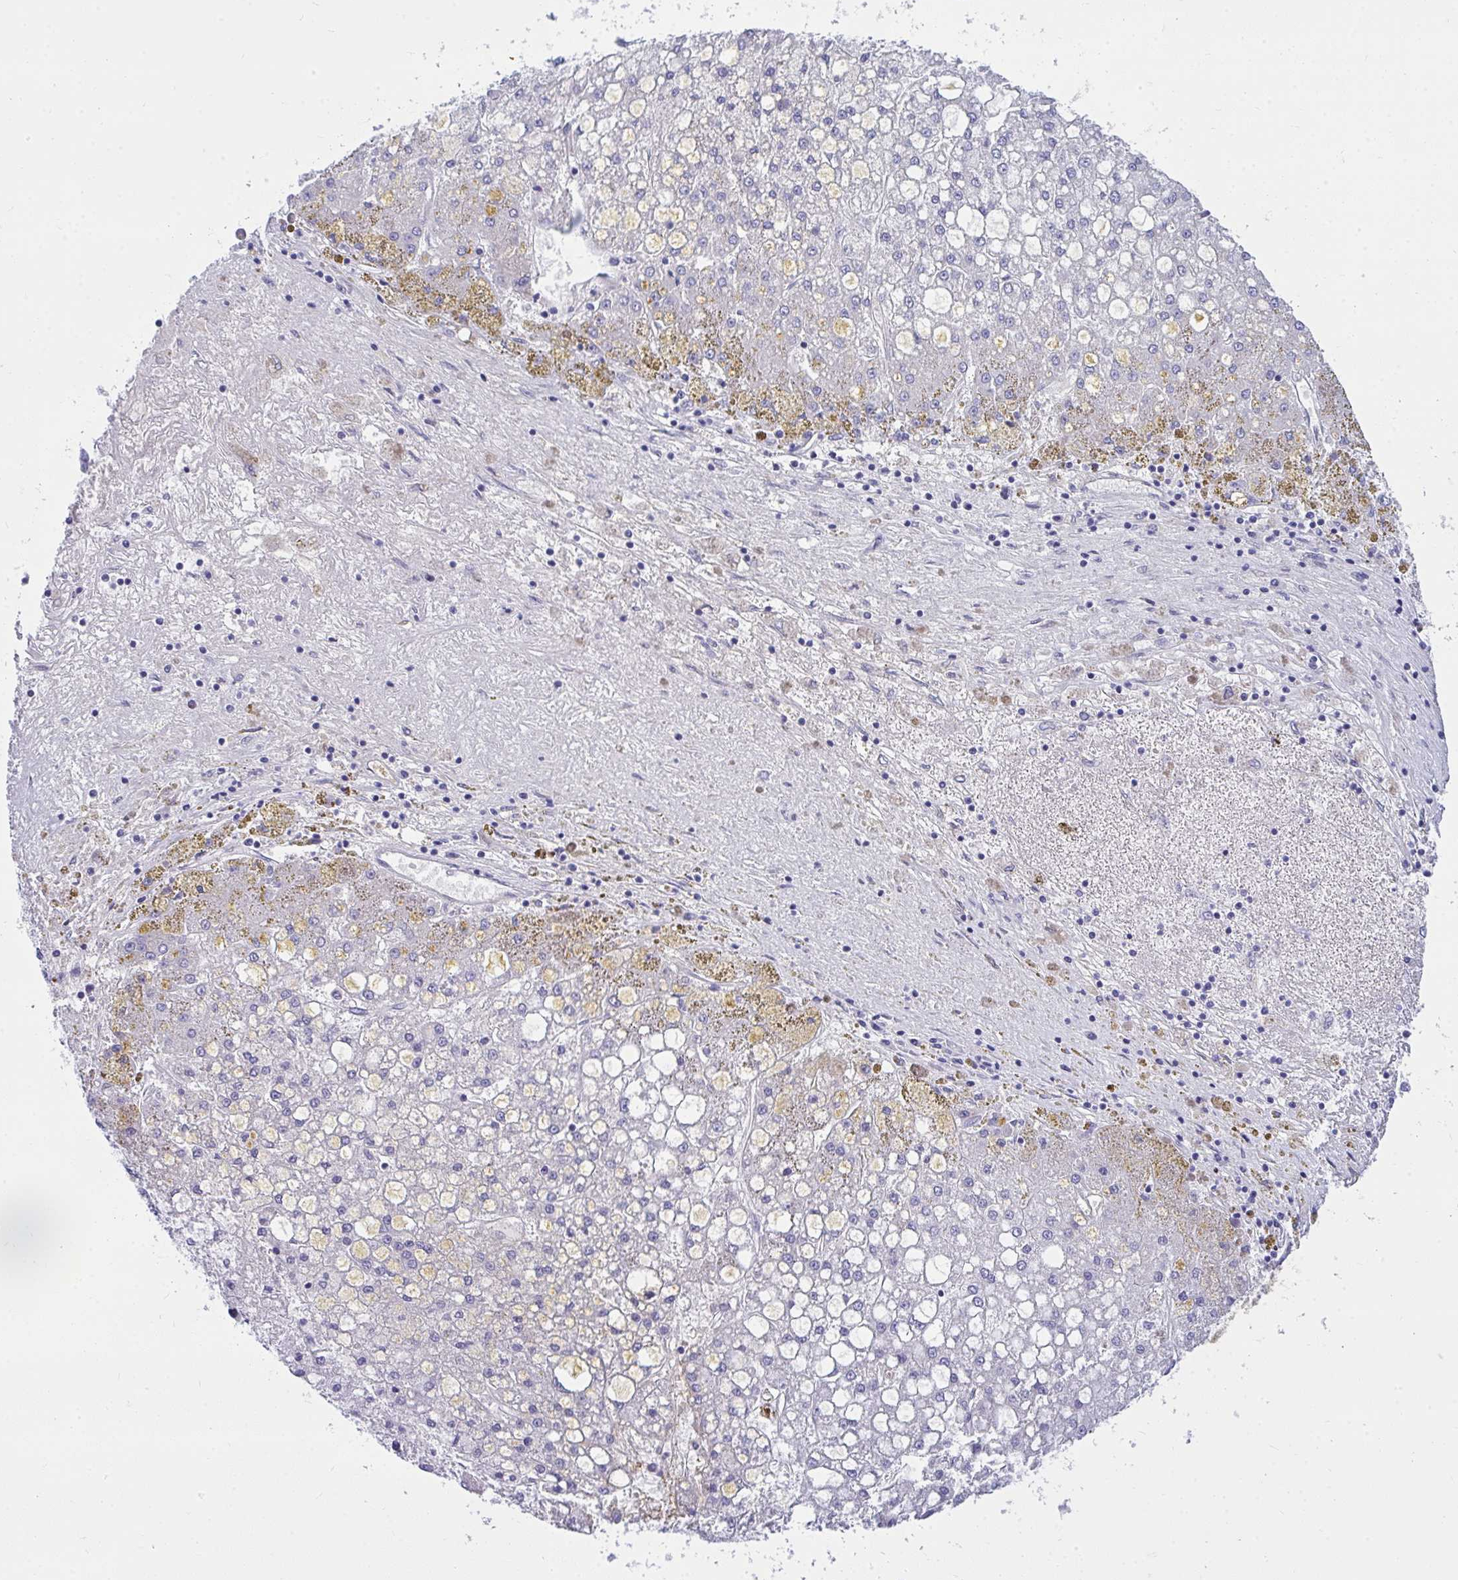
{"staining": {"intensity": "moderate", "quantity": "<25%", "location": "cytoplasmic/membranous"}, "tissue": "liver cancer", "cell_type": "Tumor cells", "image_type": "cancer", "snomed": [{"axis": "morphology", "description": "Carcinoma, Hepatocellular, NOS"}, {"axis": "topography", "description": "Liver"}], "caption": "About <25% of tumor cells in liver cancer demonstrate moderate cytoplasmic/membranous protein positivity as visualized by brown immunohistochemical staining.", "gene": "TSBP1", "patient": {"sex": "male", "age": 67}}